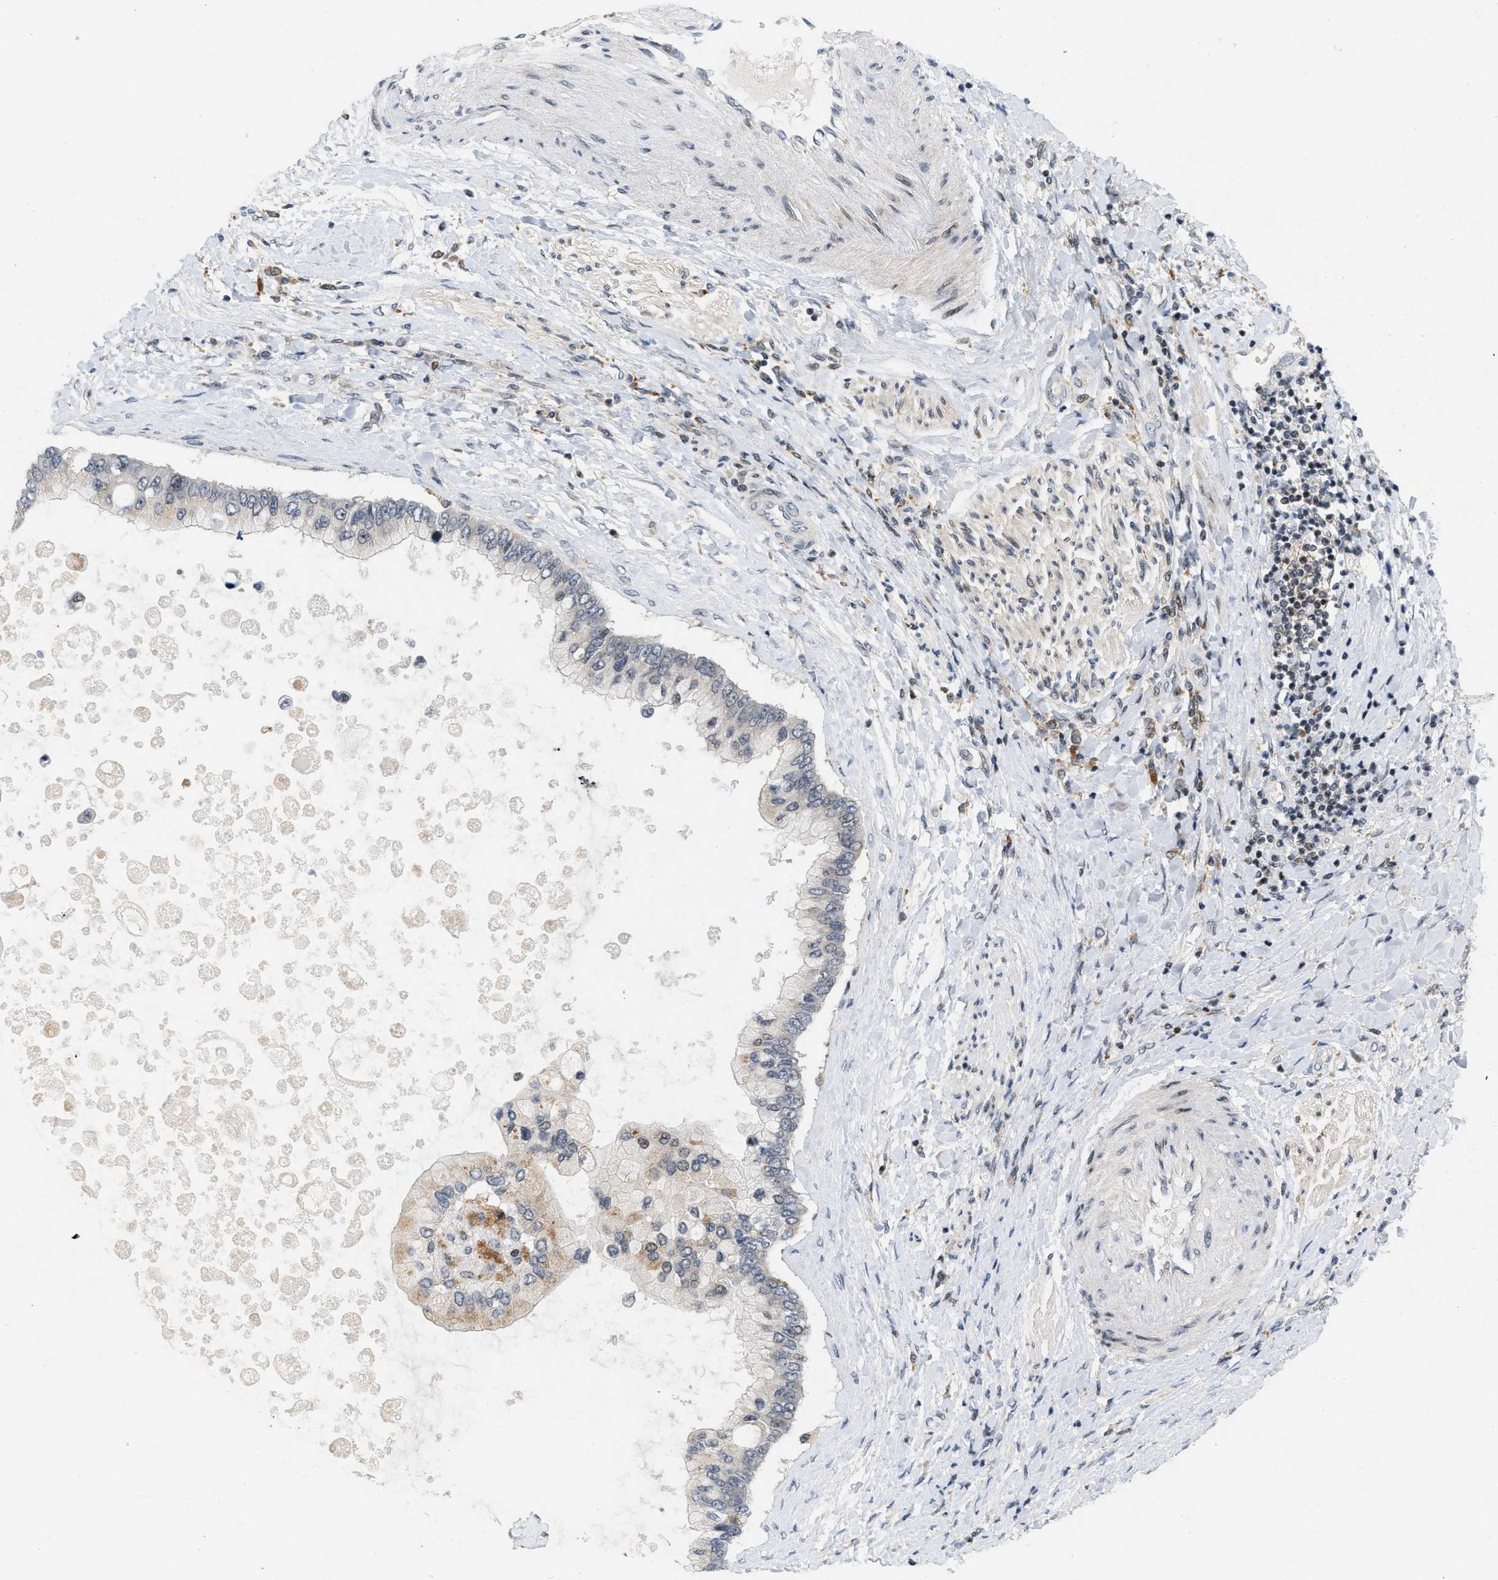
{"staining": {"intensity": "weak", "quantity": "<25%", "location": "cytoplasmic/membranous"}, "tissue": "liver cancer", "cell_type": "Tumor cells", "image_type": "cancer", "snomed": [{"axis": "morphology", "description": "Cholangiocarcinoma"}, {"axis": "topography", "description": "Liver"}], "caption": "Cholangiocarcinoma (liver) was stained to show a protein in brown. There is no significant expression in tumor cells.", "gene": "ING1", "patient": {"sex": "male", "age": 50}}